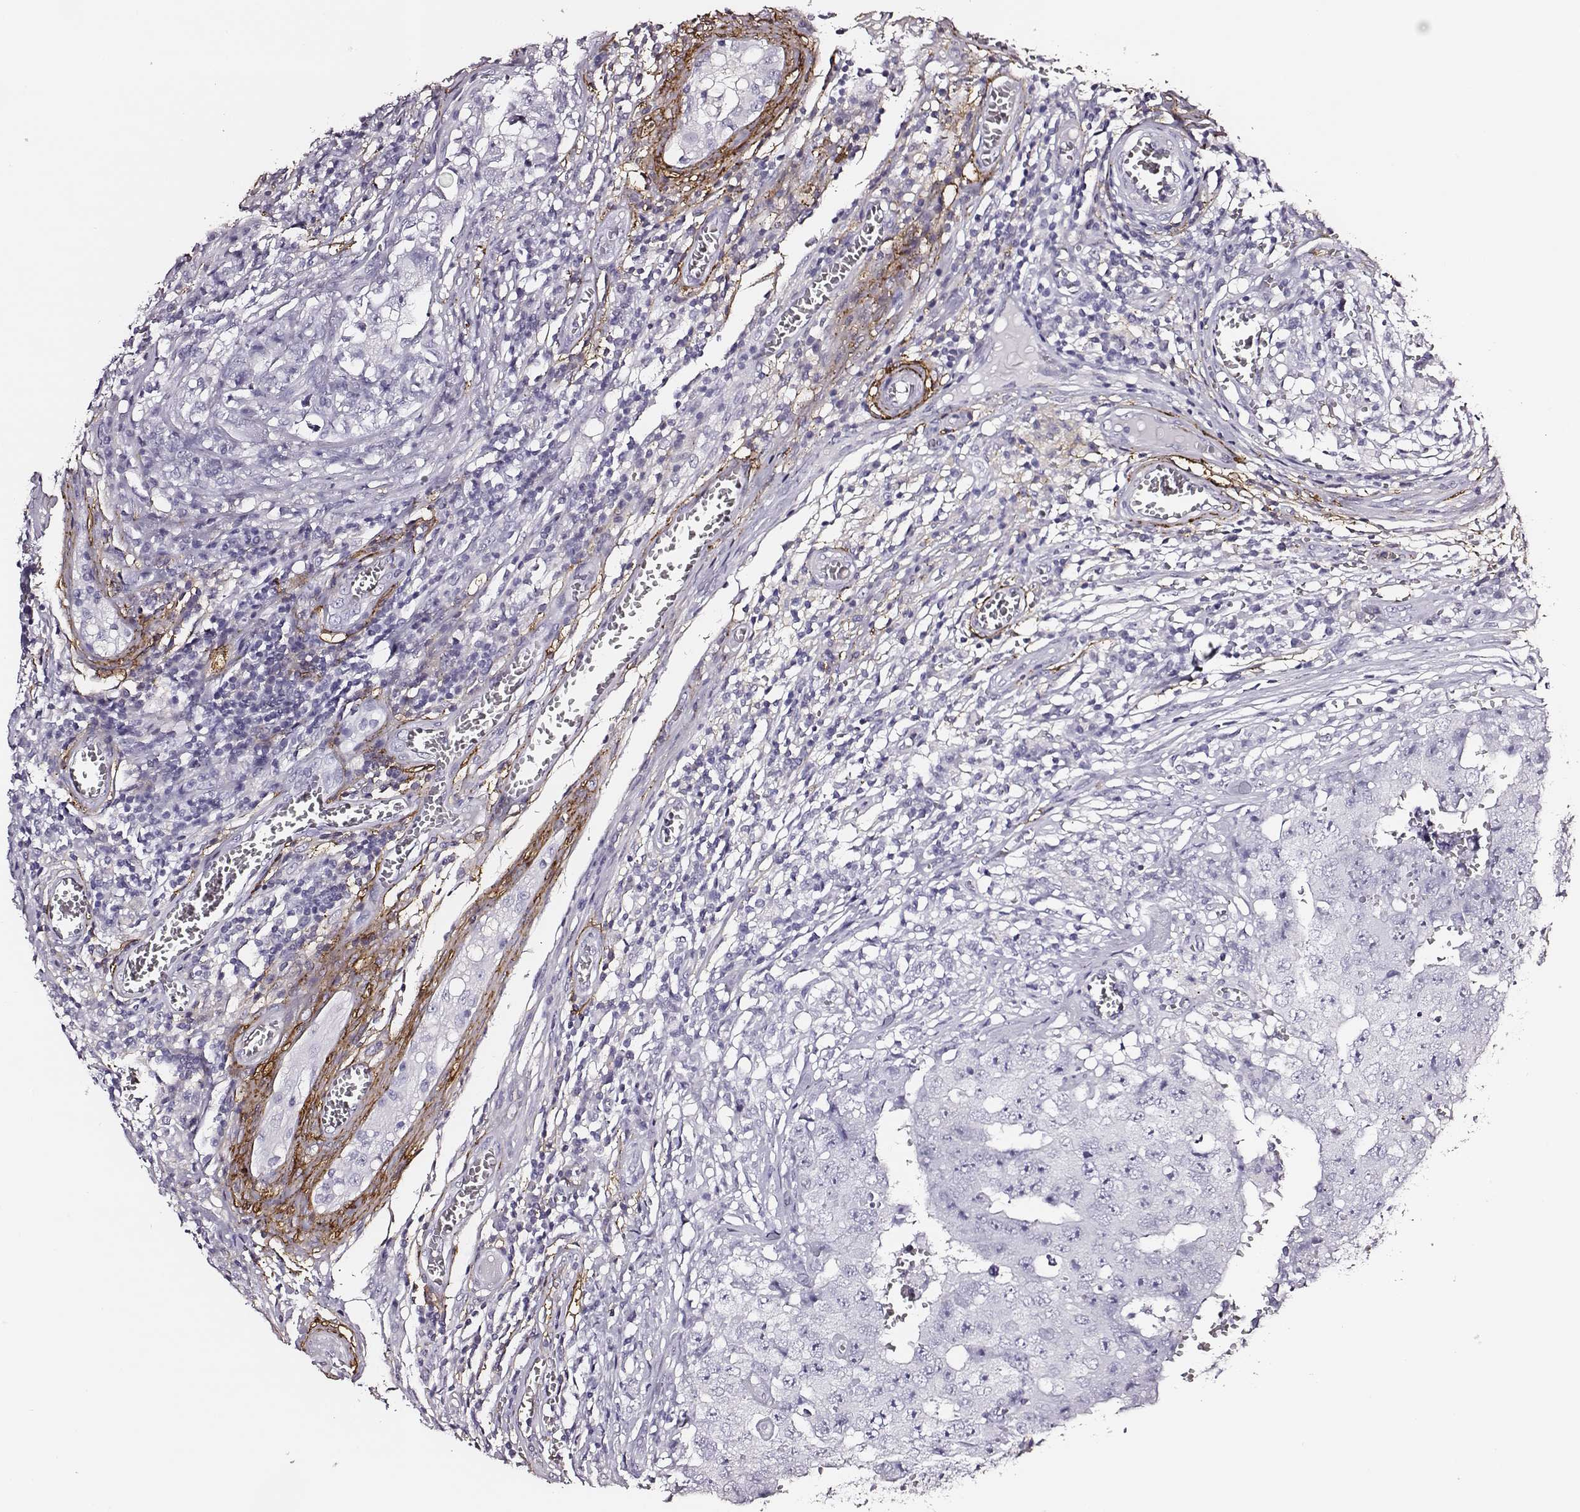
{"staining": {"intensity": "negative", "quantity": "none", "location": "none"}, "tissue": "testis cancer", "cell_type": "Tumor cells", "image_type": "cancer", "snomed": [{"axis": "morphology", "description": "Carcinoma, Embryonal, NOS"}, {"axis": "topography", "description": "Testis"}], "caption": "Photomicrograph shows no significant protein expression in tumor cells of testis cancer (embryonal carcinoma). The staining is performed using DAB brown chromogen with nuclei counter-stained in using hematoxylin.", "gene": "DPEP1", "patient": {"sex": "male", "age": 36}}